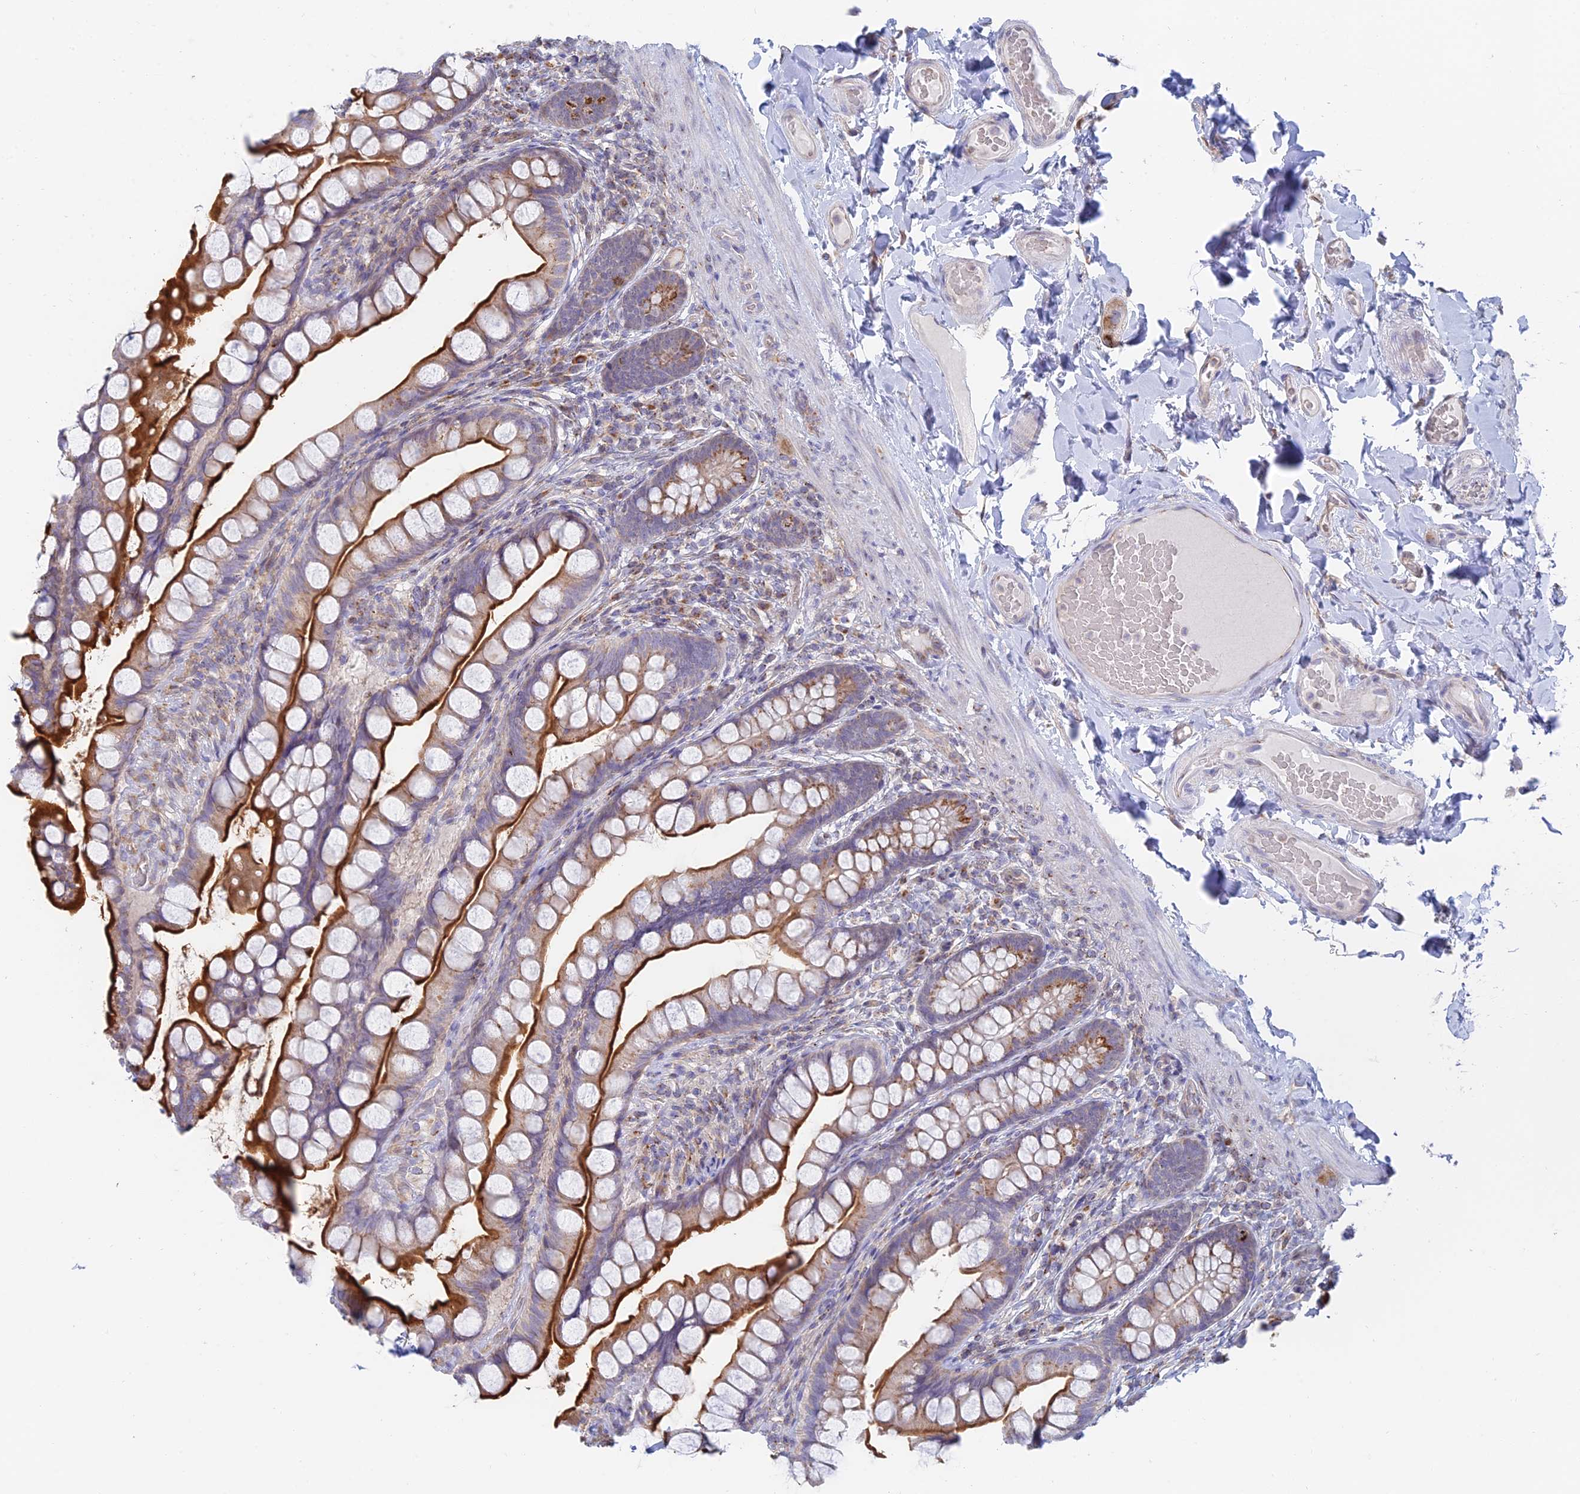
{"staining": {"intensity": "strong", "quantity": ">75%", "location": "cytoplasmic/membranous"}, "tissue": "small intestine", "cell_type": "Glandular cells", "image_type": "normal", "snomed": [{"axis": "morphology", "description": "Normal tissue, NOS"}, {"axis": "topography", "description": "Small intestine"}], "caption": "Approximately >75% of glandular cells in benign small intestine exhibit strong cytoplasmic/membranous protein staining as visualized by brown immunohistochemical staining.", "gene": "ENSG00000267561", "patient": {"sex": "male", "age": 70}}